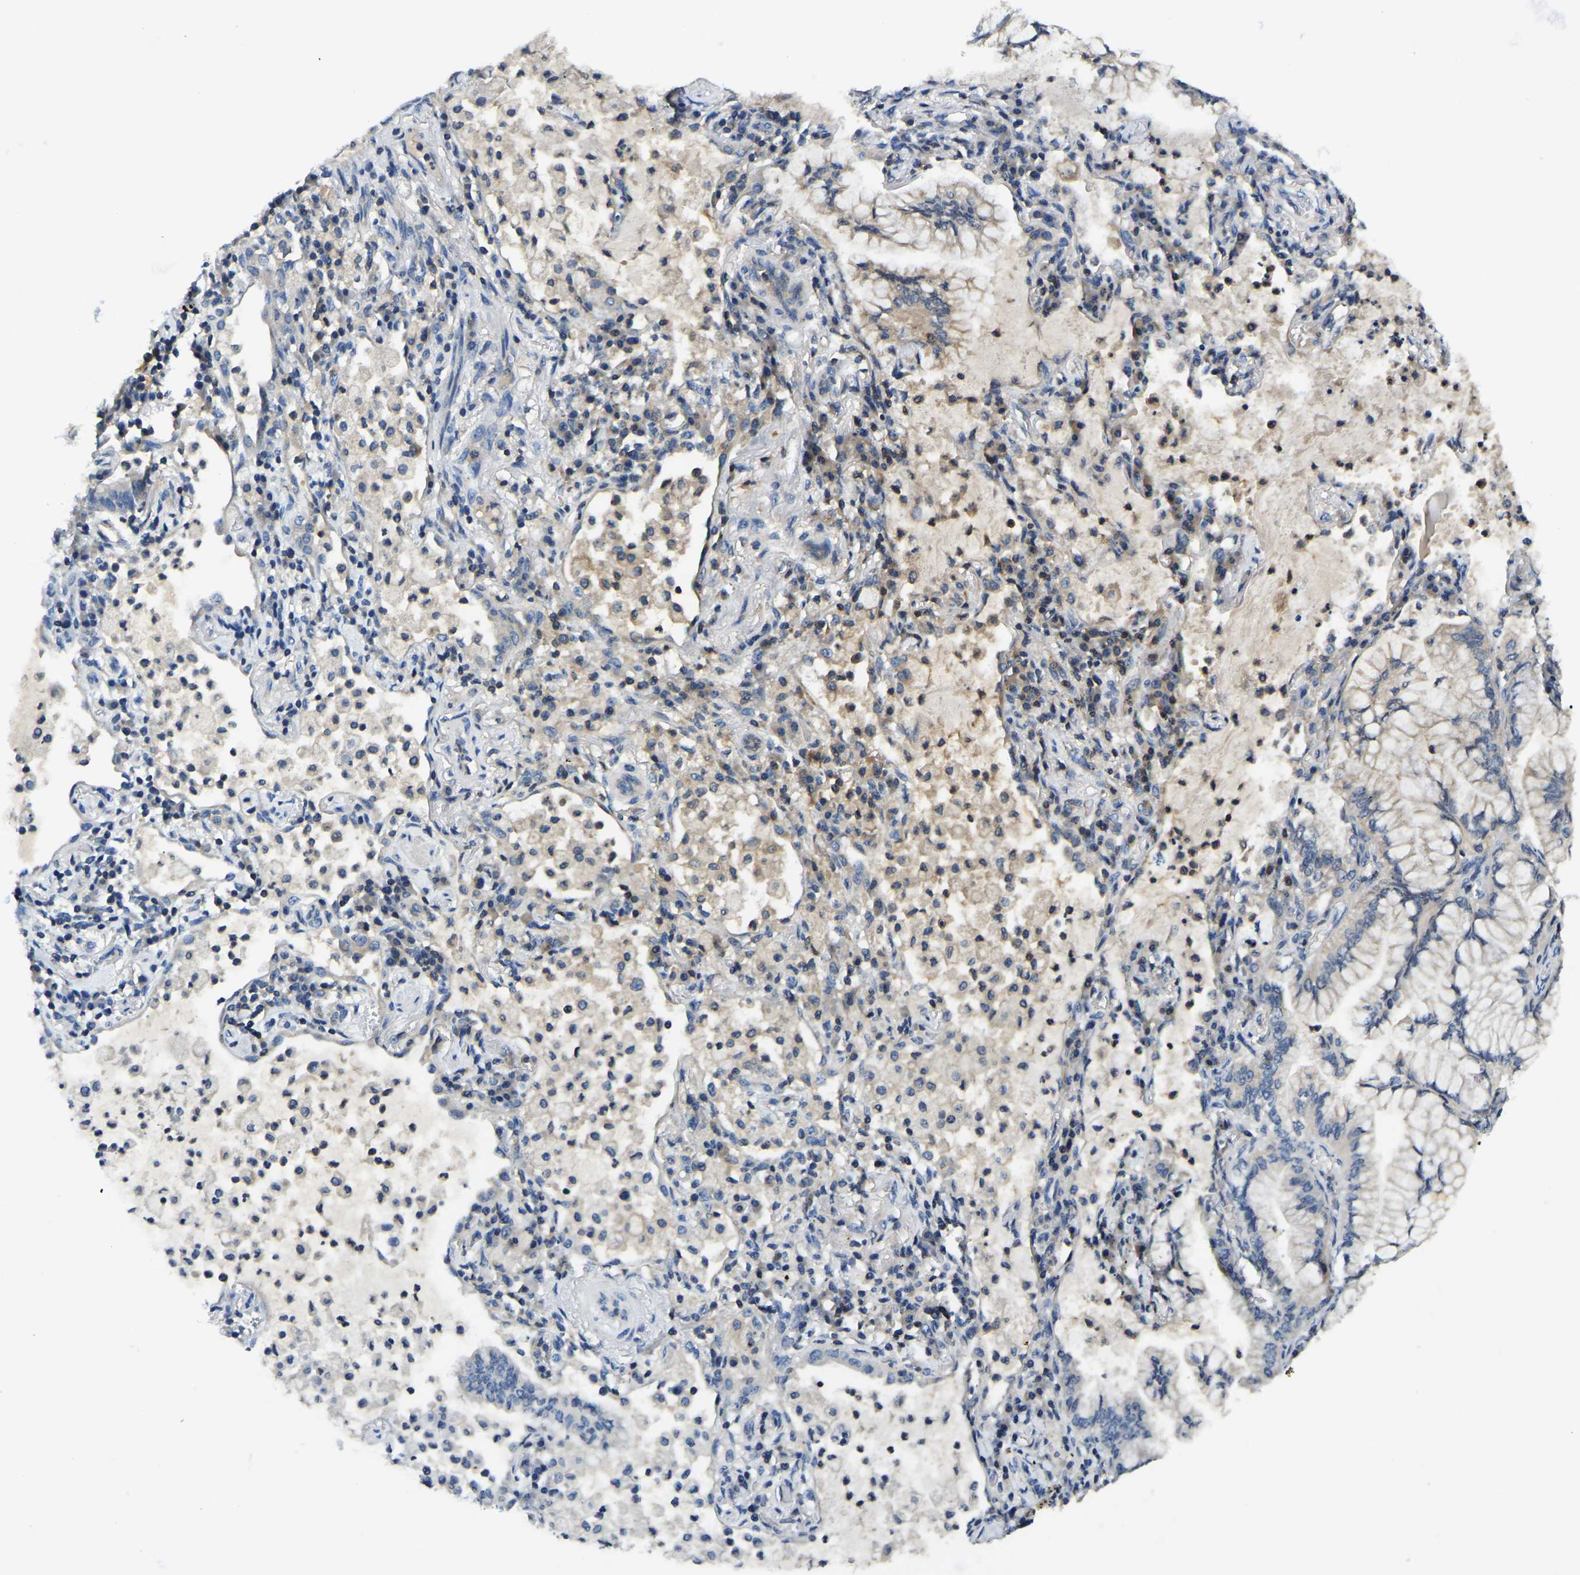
{"staining": {"intensity": "weak", "quantity": "25%-75%", "location": "cytoplasmic/membranous"}, "tissue": "lung cancer", "cell_type": "Tumor cells", "image_type": "cancer", "snomed": [{"axis": "morphology", "description": "Adenocarcinoma, NOS"}, {"axis": "topography", "description": "Lung"}], "caption": "Protein staining reveals weak cytoplasmic/membranous expression in about 25%-75% of tumor cells in lung cancer. The staining was performed using DAB, with brown indicating positive protein expression. Nuclei are stained blue with hematoxylin.", "gene": "SMPD2", "patient": {"sex": "female", "age": 70}}